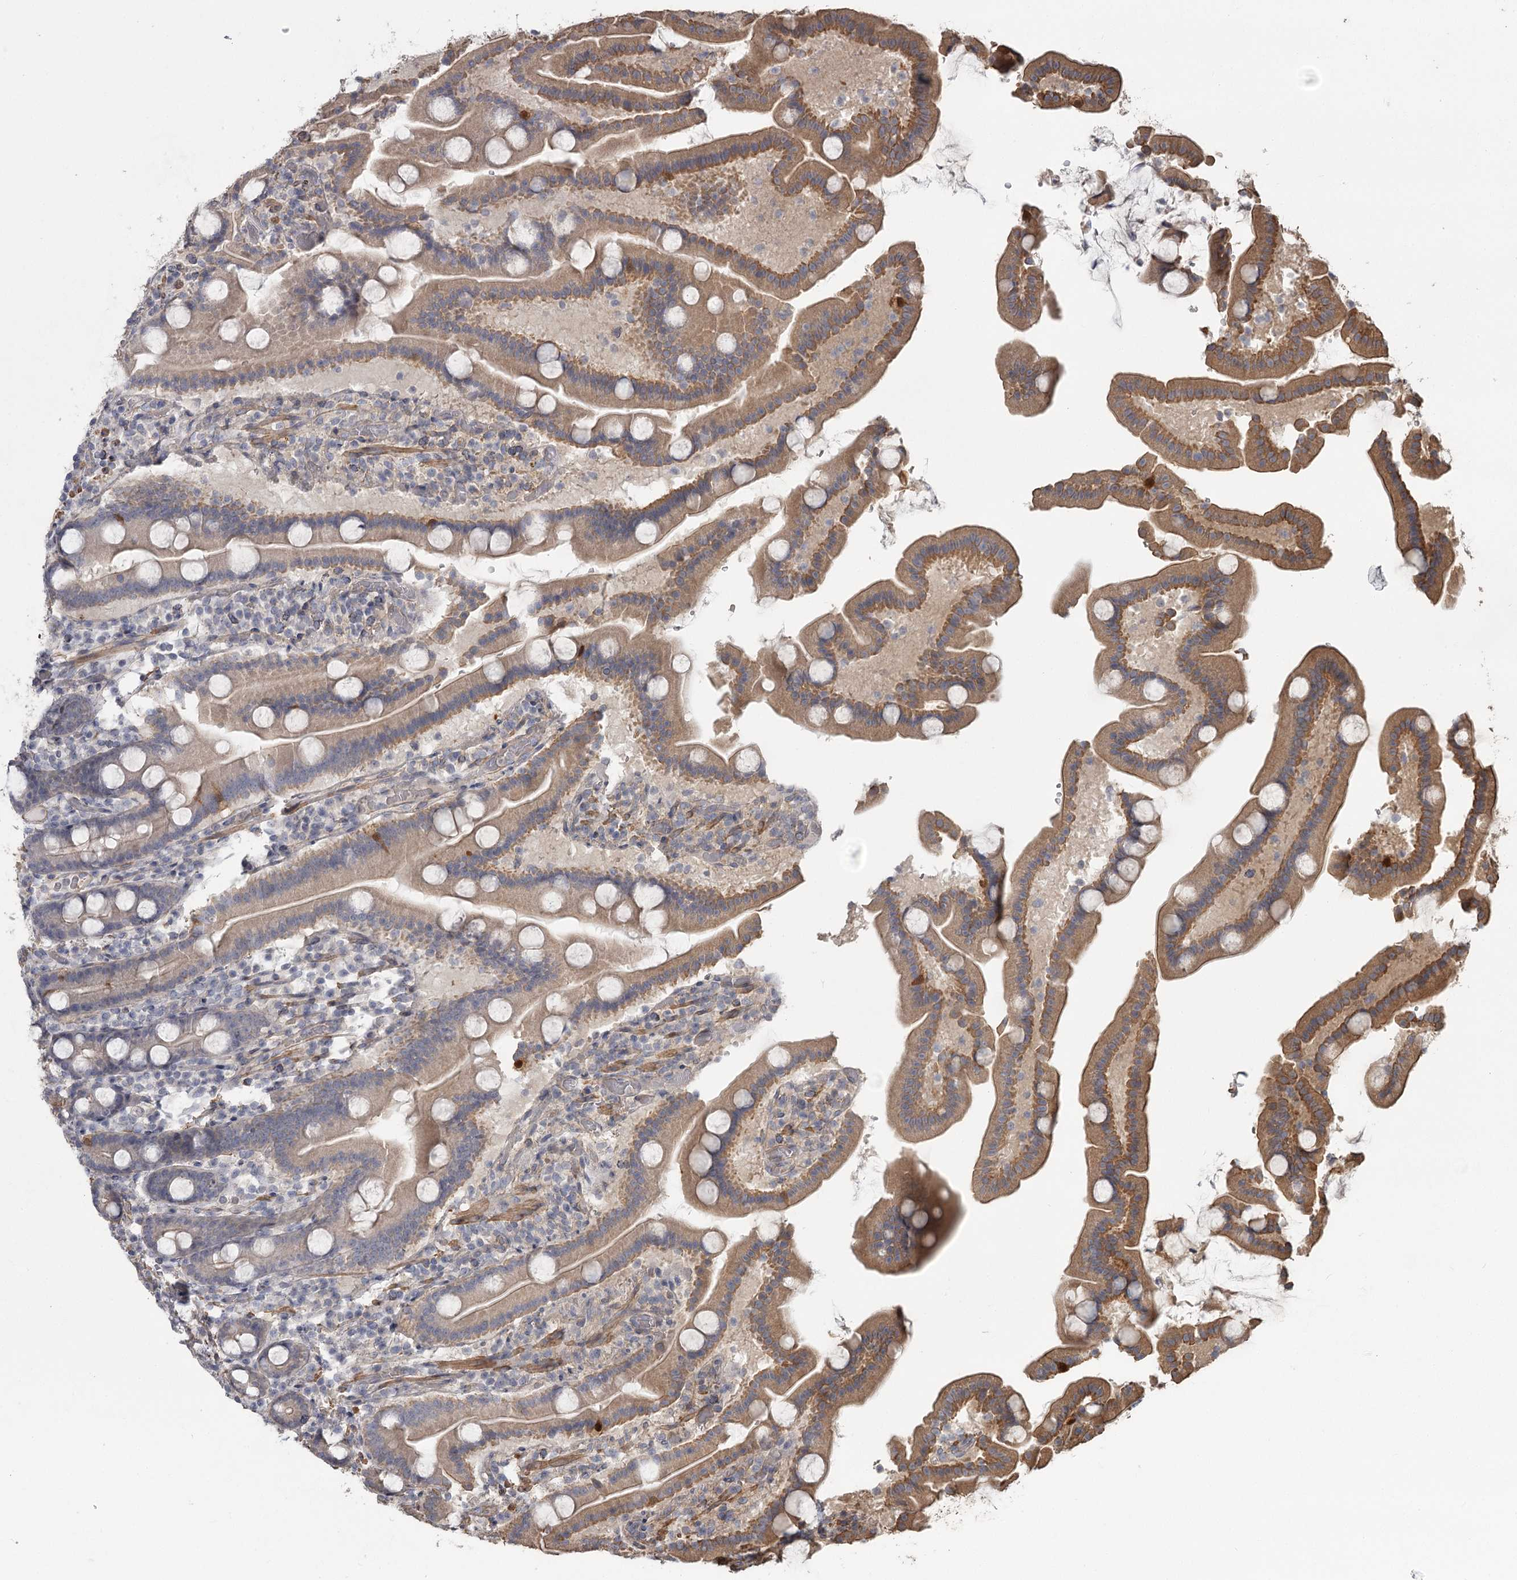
{"staining": {"intensity": "moderate", "quantity": ">75%", "location": "cytoplasmic/membranous"}, "tissue": "duodenum", "cell_type": "Glandular cells", "image_type": "normal", "snomed": [{"axis": "morphology", "description": "Normal tissue, NOS"}, {"axis": "topography", "description": "Duodenum"}], "caption": "The immunohistochemical stain highlights moderate cytoplasmic/membranous staining in glandular cells of unremarkable duodenum. The staining is performed using DAB brown chromogen to label protein expression. The nuclei are counter-stained blue using hematoxylin.", "gene": "DHRS9", "patient": {"sex": "male", "age": 55}}